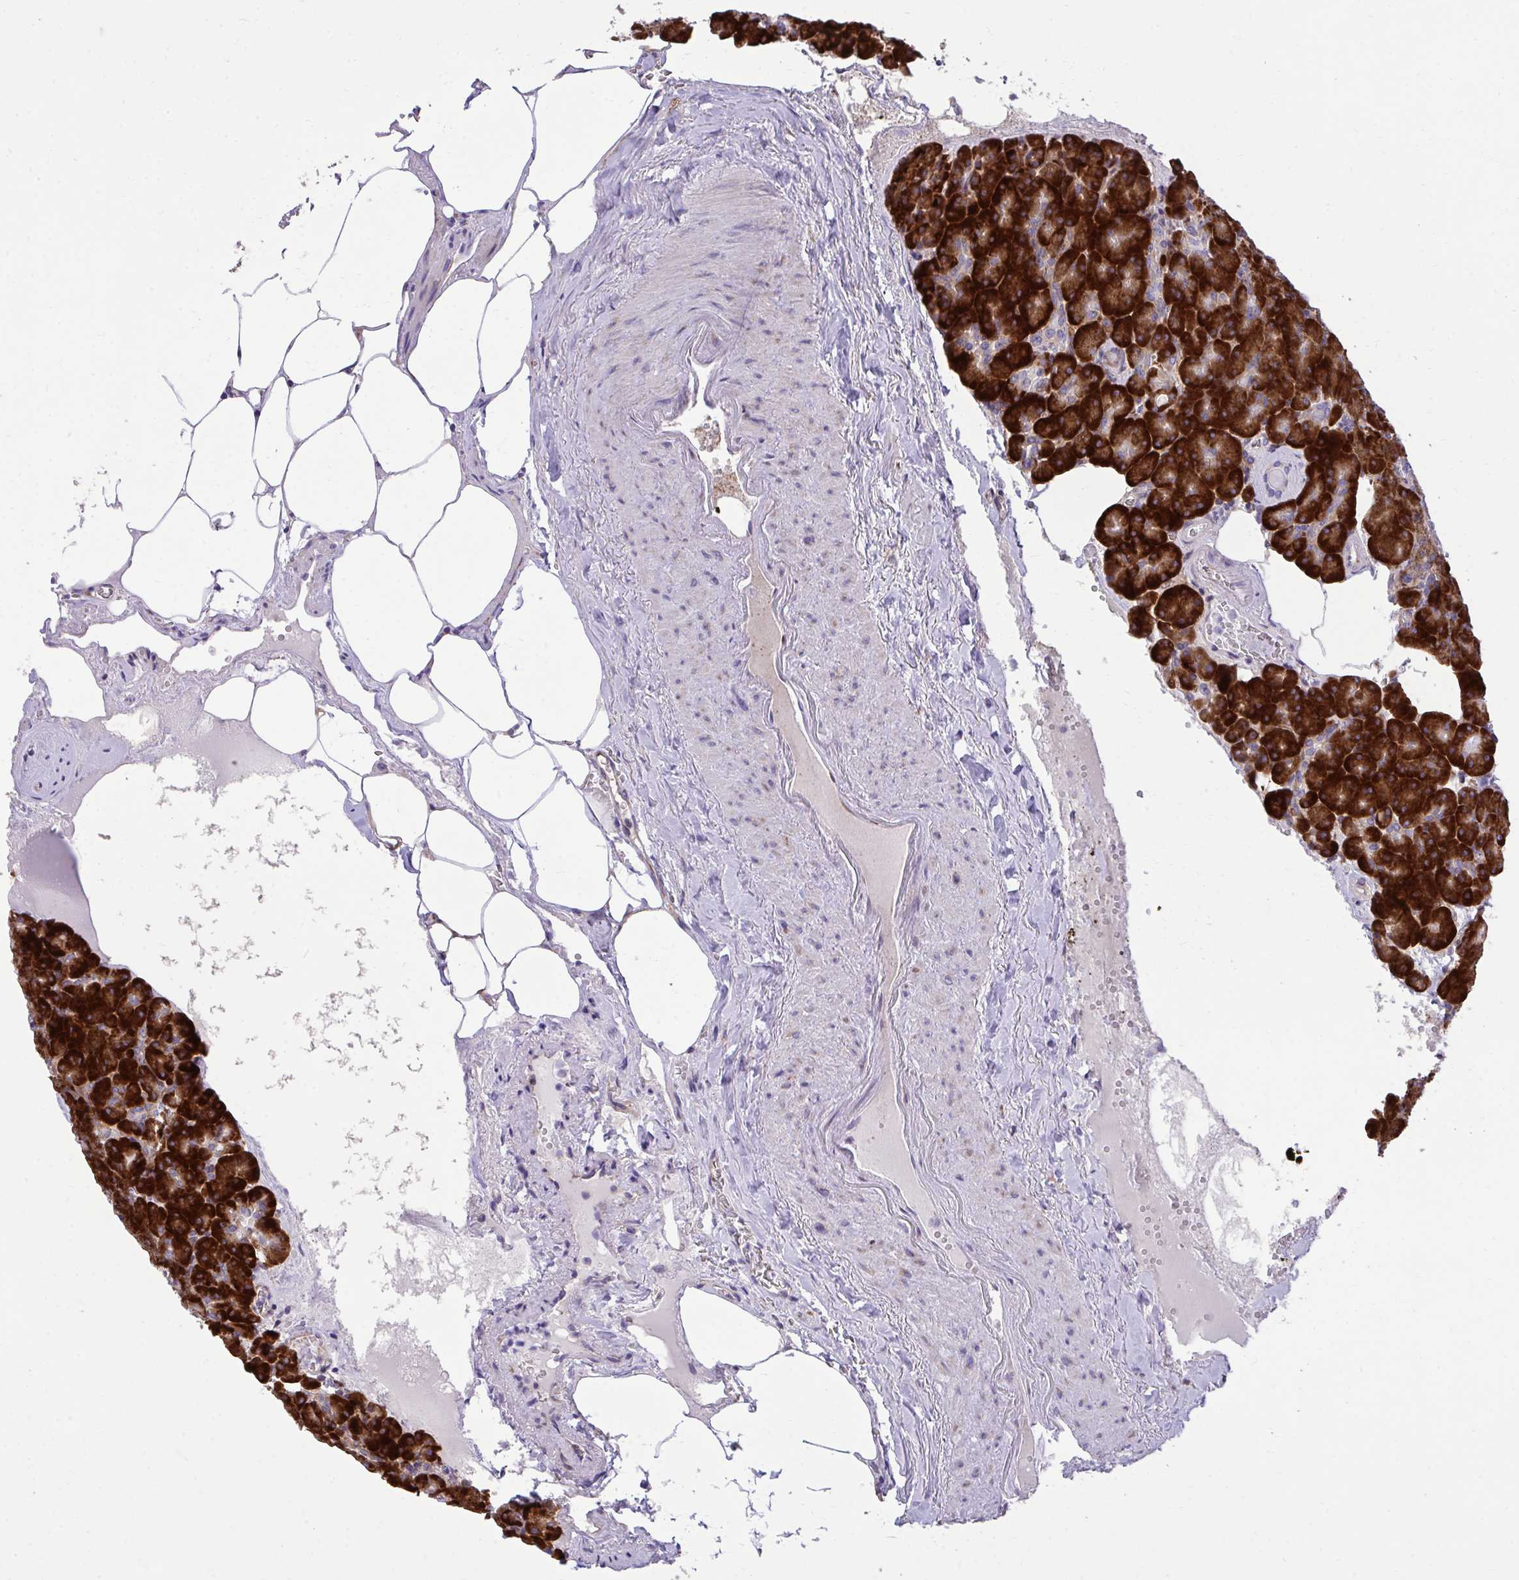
{"staining": {"intensity": "strong", "quantity": ">75%", "location": "cytoplasmic/membranous"}, "tissue": "pancreas", "cell_type": "Exocrine glandular cells", "image_type": "normal", "snomed": [{"axis": "morphology", "description": "Normal tissue, NOS"}, {"axis": "topography", "description": "Pancreas"}], "caption": "Protein positivity by immunohistochemistry (IHC) reveals strong cytoplasmic/membranous staining in about >75% of exocrine glandular cells in unremarkable pancreas.", "gene": "RPS15", "patient": {"sex": "female", "age": 74}}